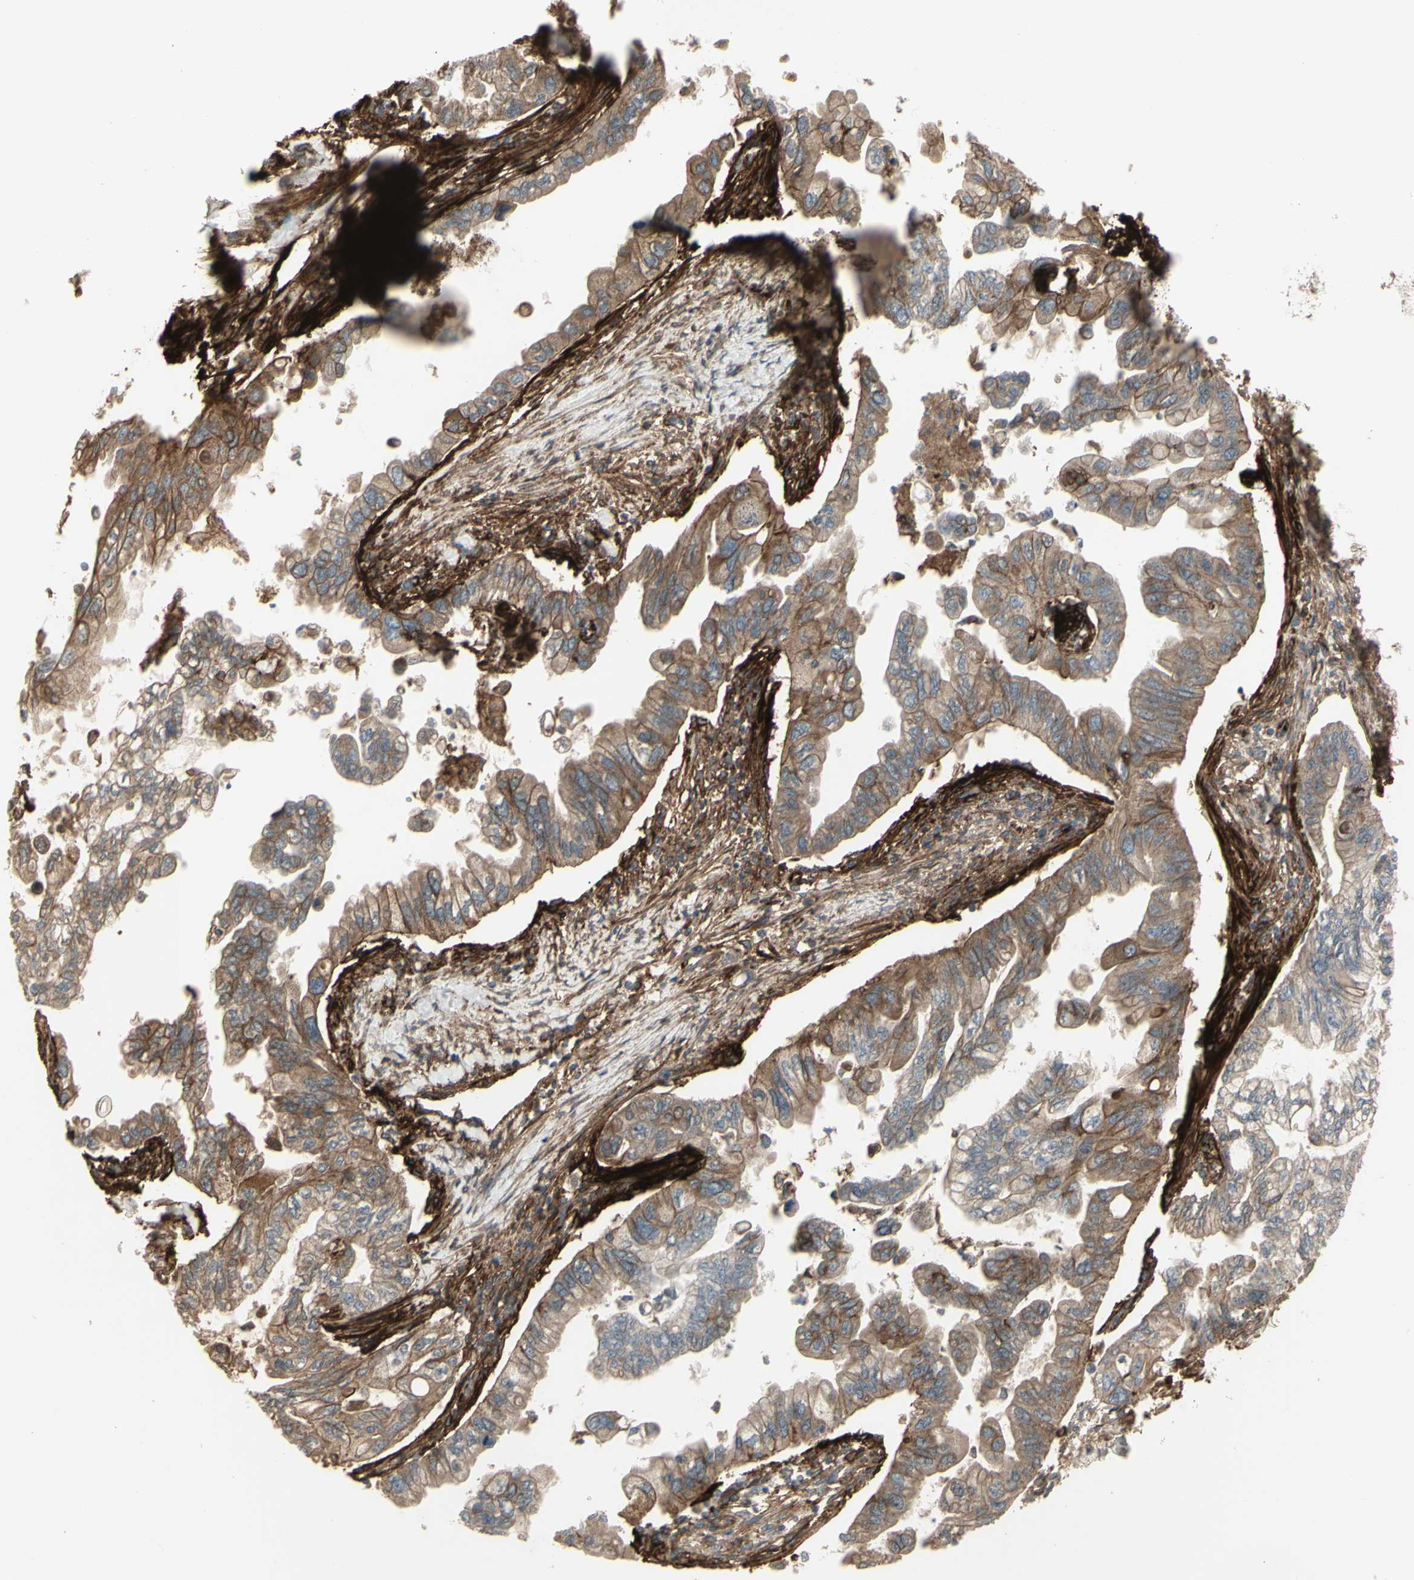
{"staining": {"intensity": "moderate", "quantity": "25%-75%", "location": "cytoplasmic/membranous"}, "tissue": "pancreatic cancer", "cell_type": "Tumor cells", "image_type": "cancer", "snomed": [{"axis": "morphology", "description": "Normal tissue, NOS"}, {"axis": "topography", "description": "Pancreas"}], "caption": "Pancreatic cancer stained with a brown dye demonstrates moderate cytoplasmic/membranous positive positivity in approximately 25%-75% of tumor cells.", "gene": "CD276", "patient": {"sex": "male", "age": 42}}